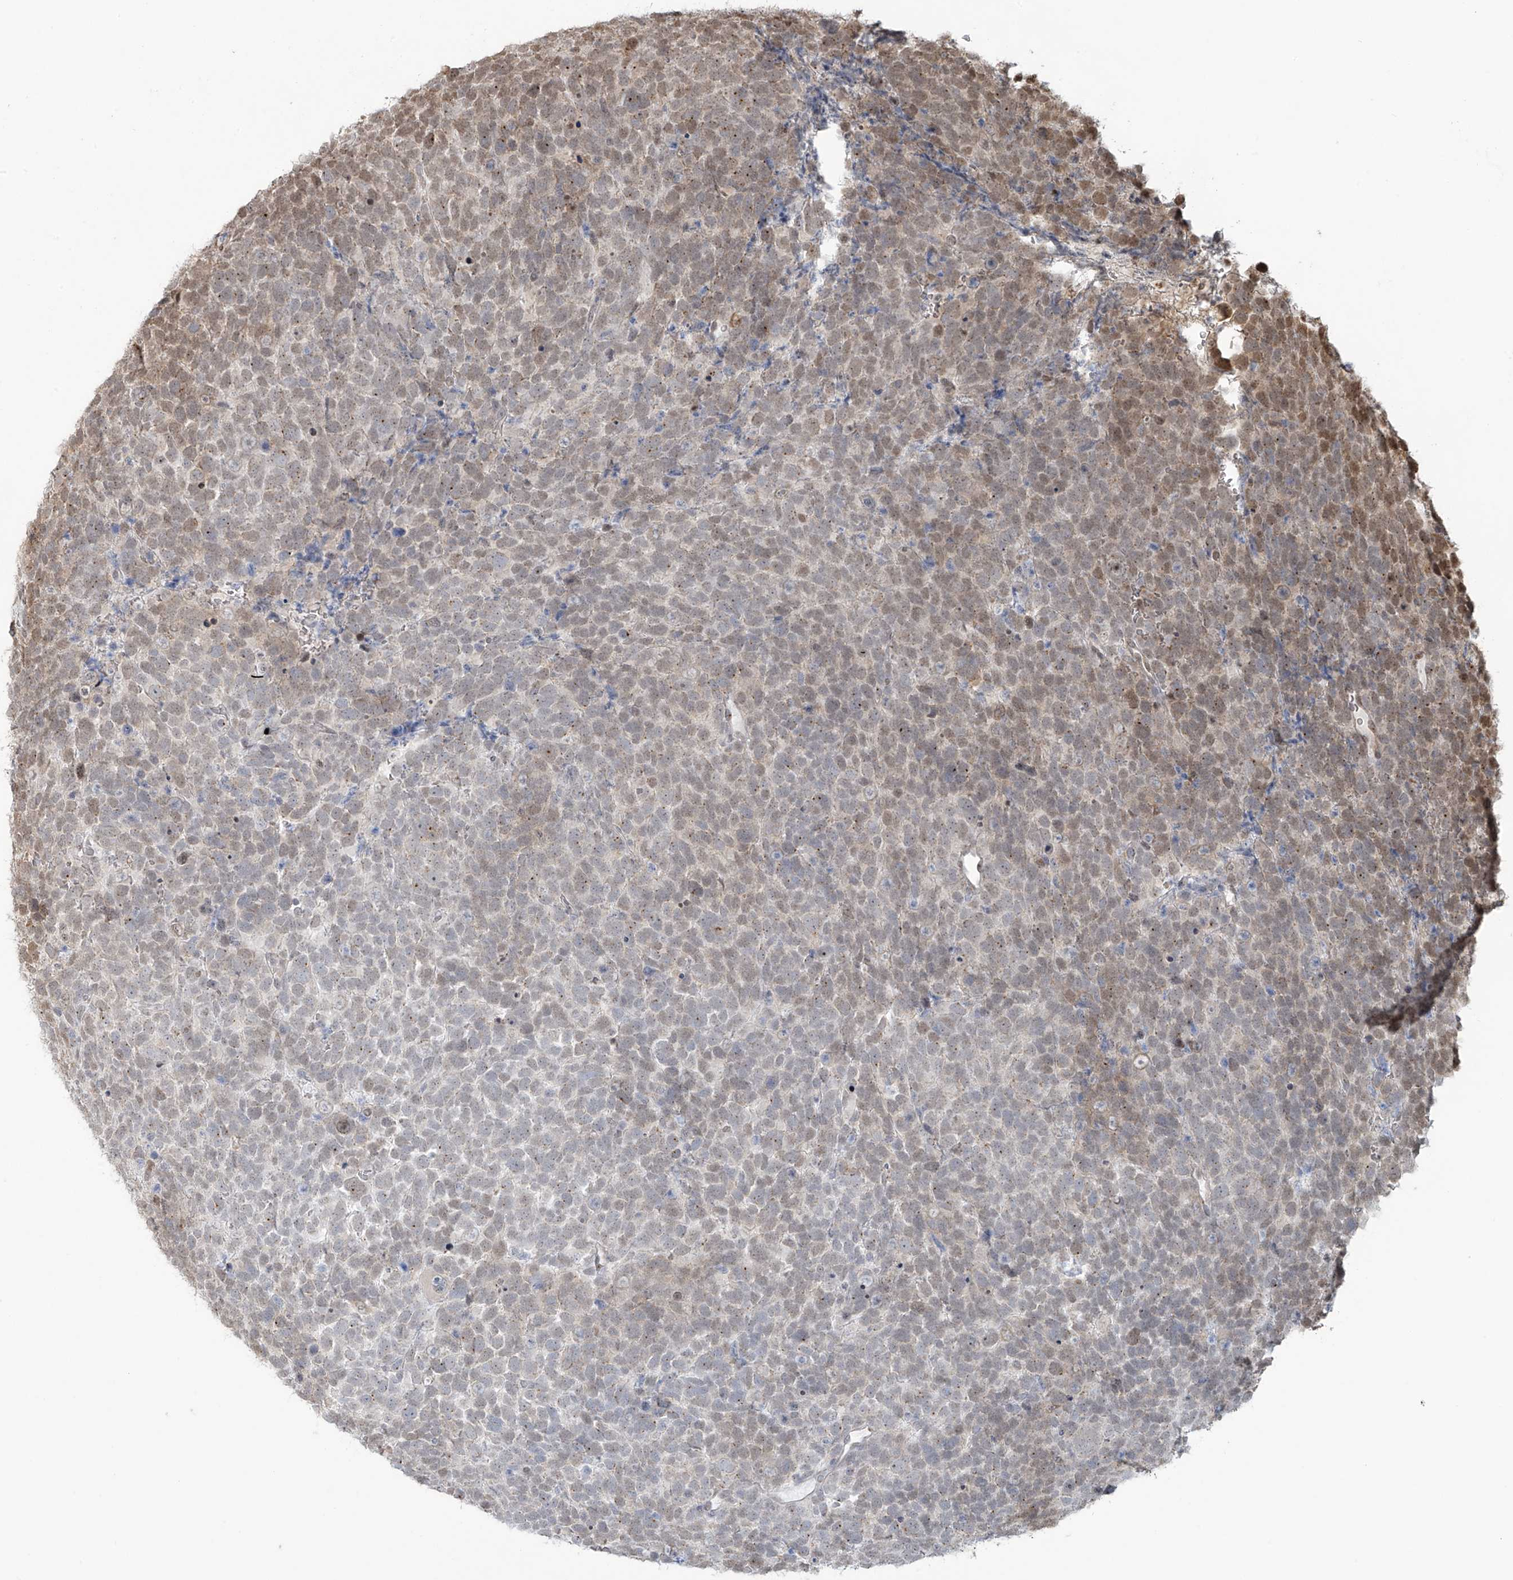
{"staining": {"intensity": "weak", "quantity": "<25%", "location": "nuclear"}, "tissue": "urothelial cancer", "cell_type": "Tumor cells", "image_type": "cancer", "snomed": [{"axis": "morphology", "description": "Urothelial carcinoma, High grade"}, {"axis": "topography", "description": "Urinary bladder"}], "caption": "This is a image of immunohistochemistry (IHC) staining of urothelial cancer, which shows no expression in tumor cells.", "gene": "VMP1", "patient": {"sex": "female", "age": 82}}